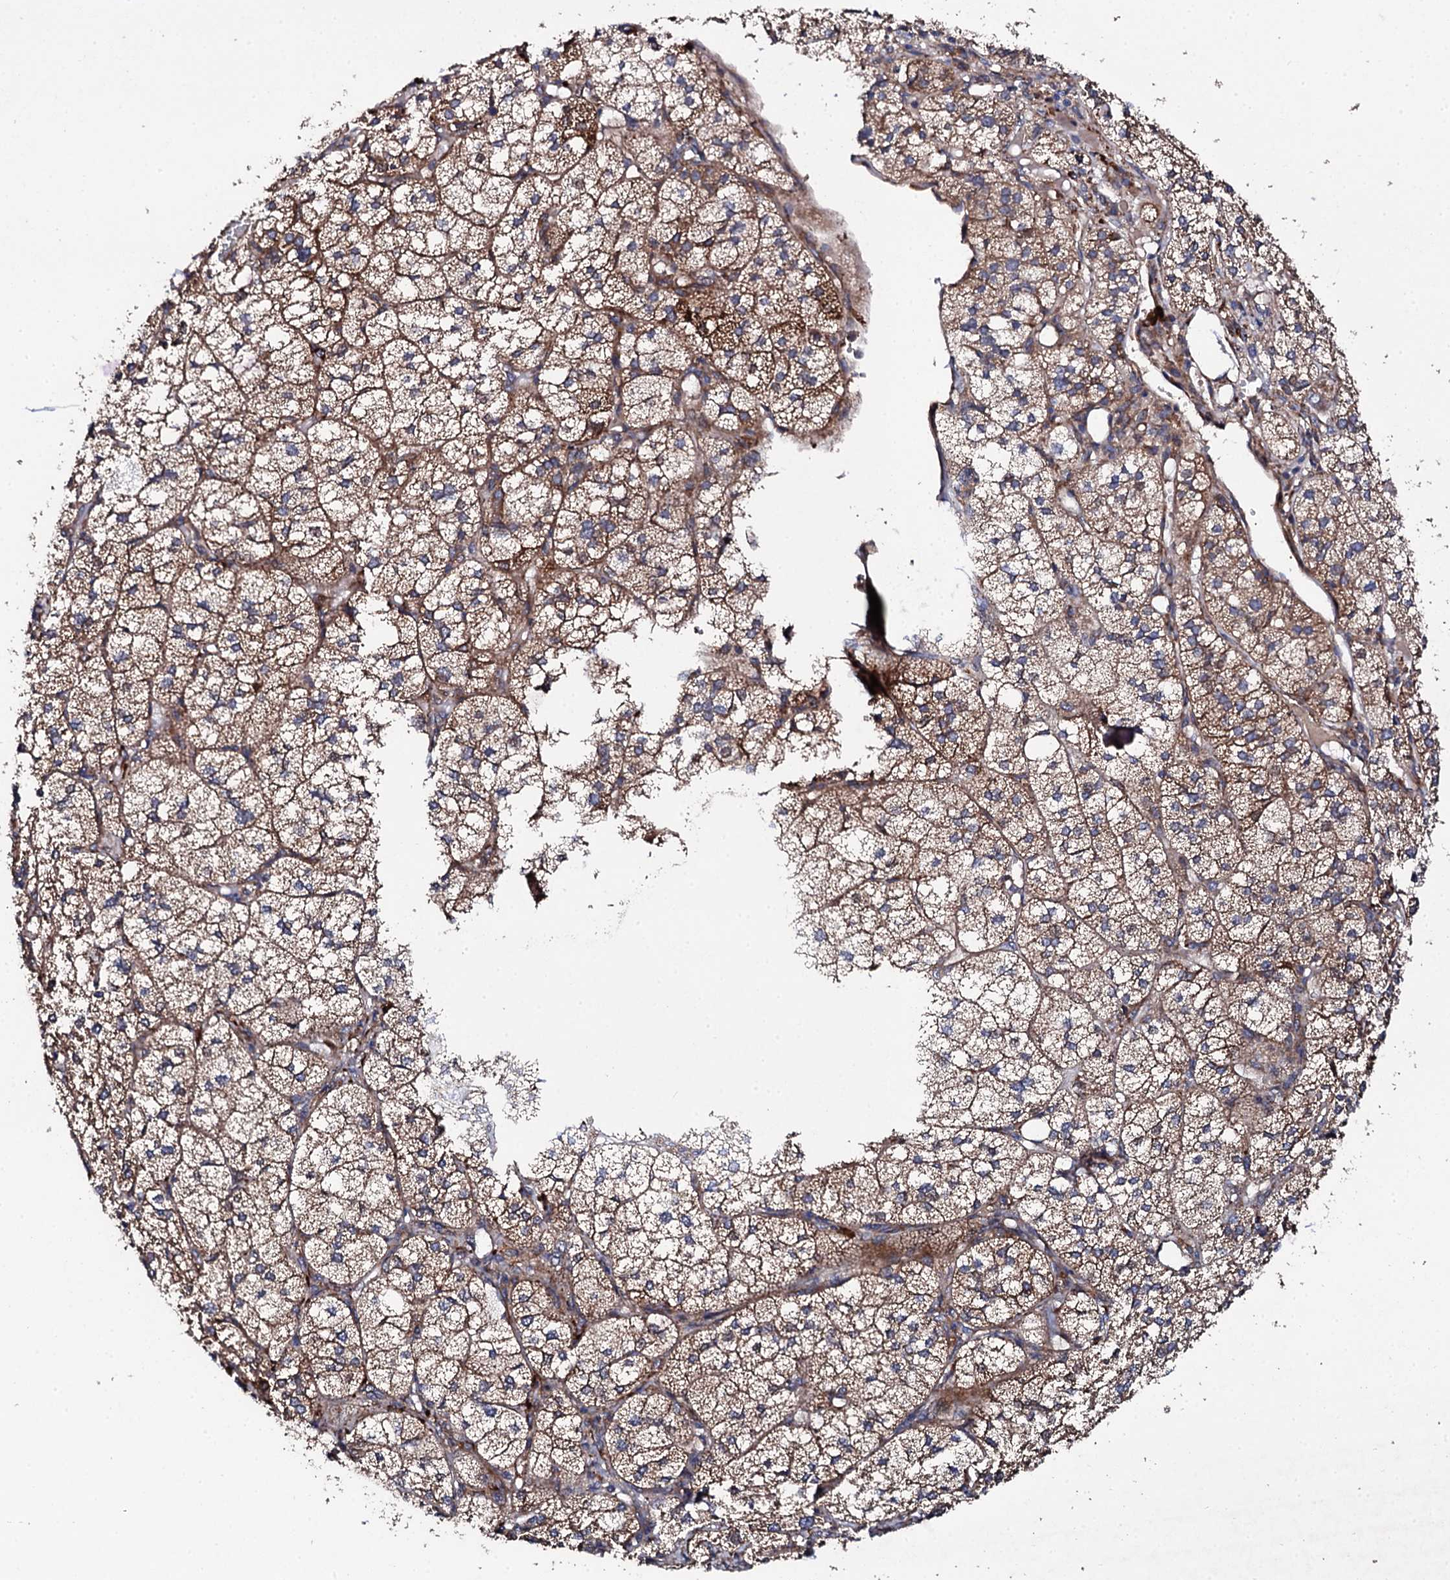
{"staining": {"intensity": "strong", "quantity": ">75%", "location": "cytoplasmic/membranous"}, "tissue": "adrenal gland", "cell_type": "Glandular cells", "image_type": "normal", "snomed": [{"axis": "morphology", "description": "Normal tissue, NOS"}, {"axis": "topography", "description": "Adrenal gland"}], "caption": "DAB immunohistochemical staining of unremarkable adrenal gland demonstrates strong cytoplasmic/membranous protein positivity in approximately >75% of glandular cells.", "gene": "LIPT2", "patient": {"sex": "female", "age": 61}}